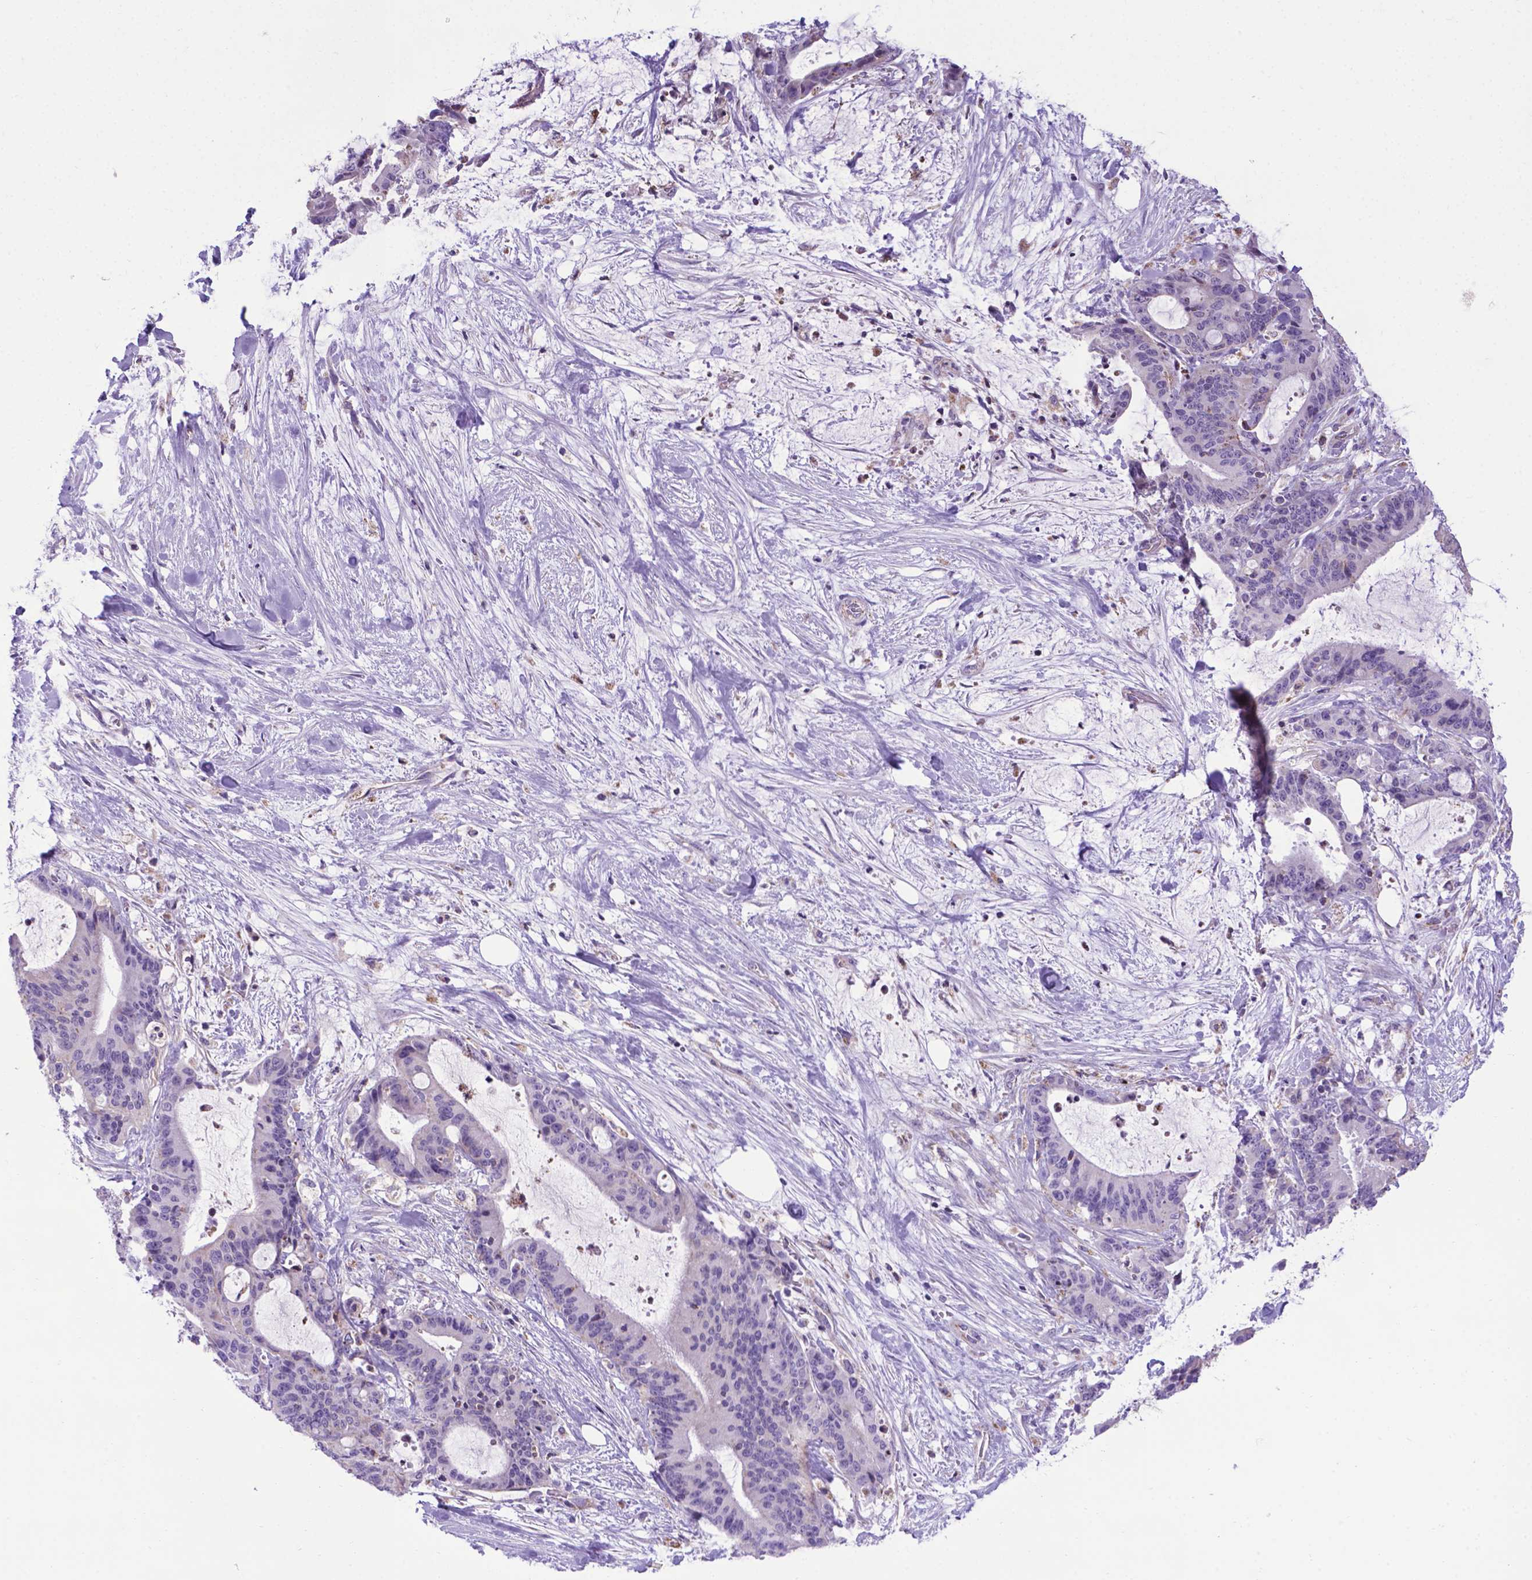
{"staining": {"intensity": "negative", "quantity": "none", "location": "none"}, "tissue": "liver cancer", "cell_type": "Tumor cells", "image_type": "cancer", "snomed": [{"axis": "morphology", "description": "Cholangiocarcinoma"}, {"axis": "topography", "description": "Liver"}], "caption": "Immunohistochemistry (IHC) photomicrograph of liver cancer (cholangiocarcinoma) stained for a protein (brown), which exhibits no expression in tumor cells.", "gene": "POU3F3", "patient": {"sex": "female", "age": 73}}